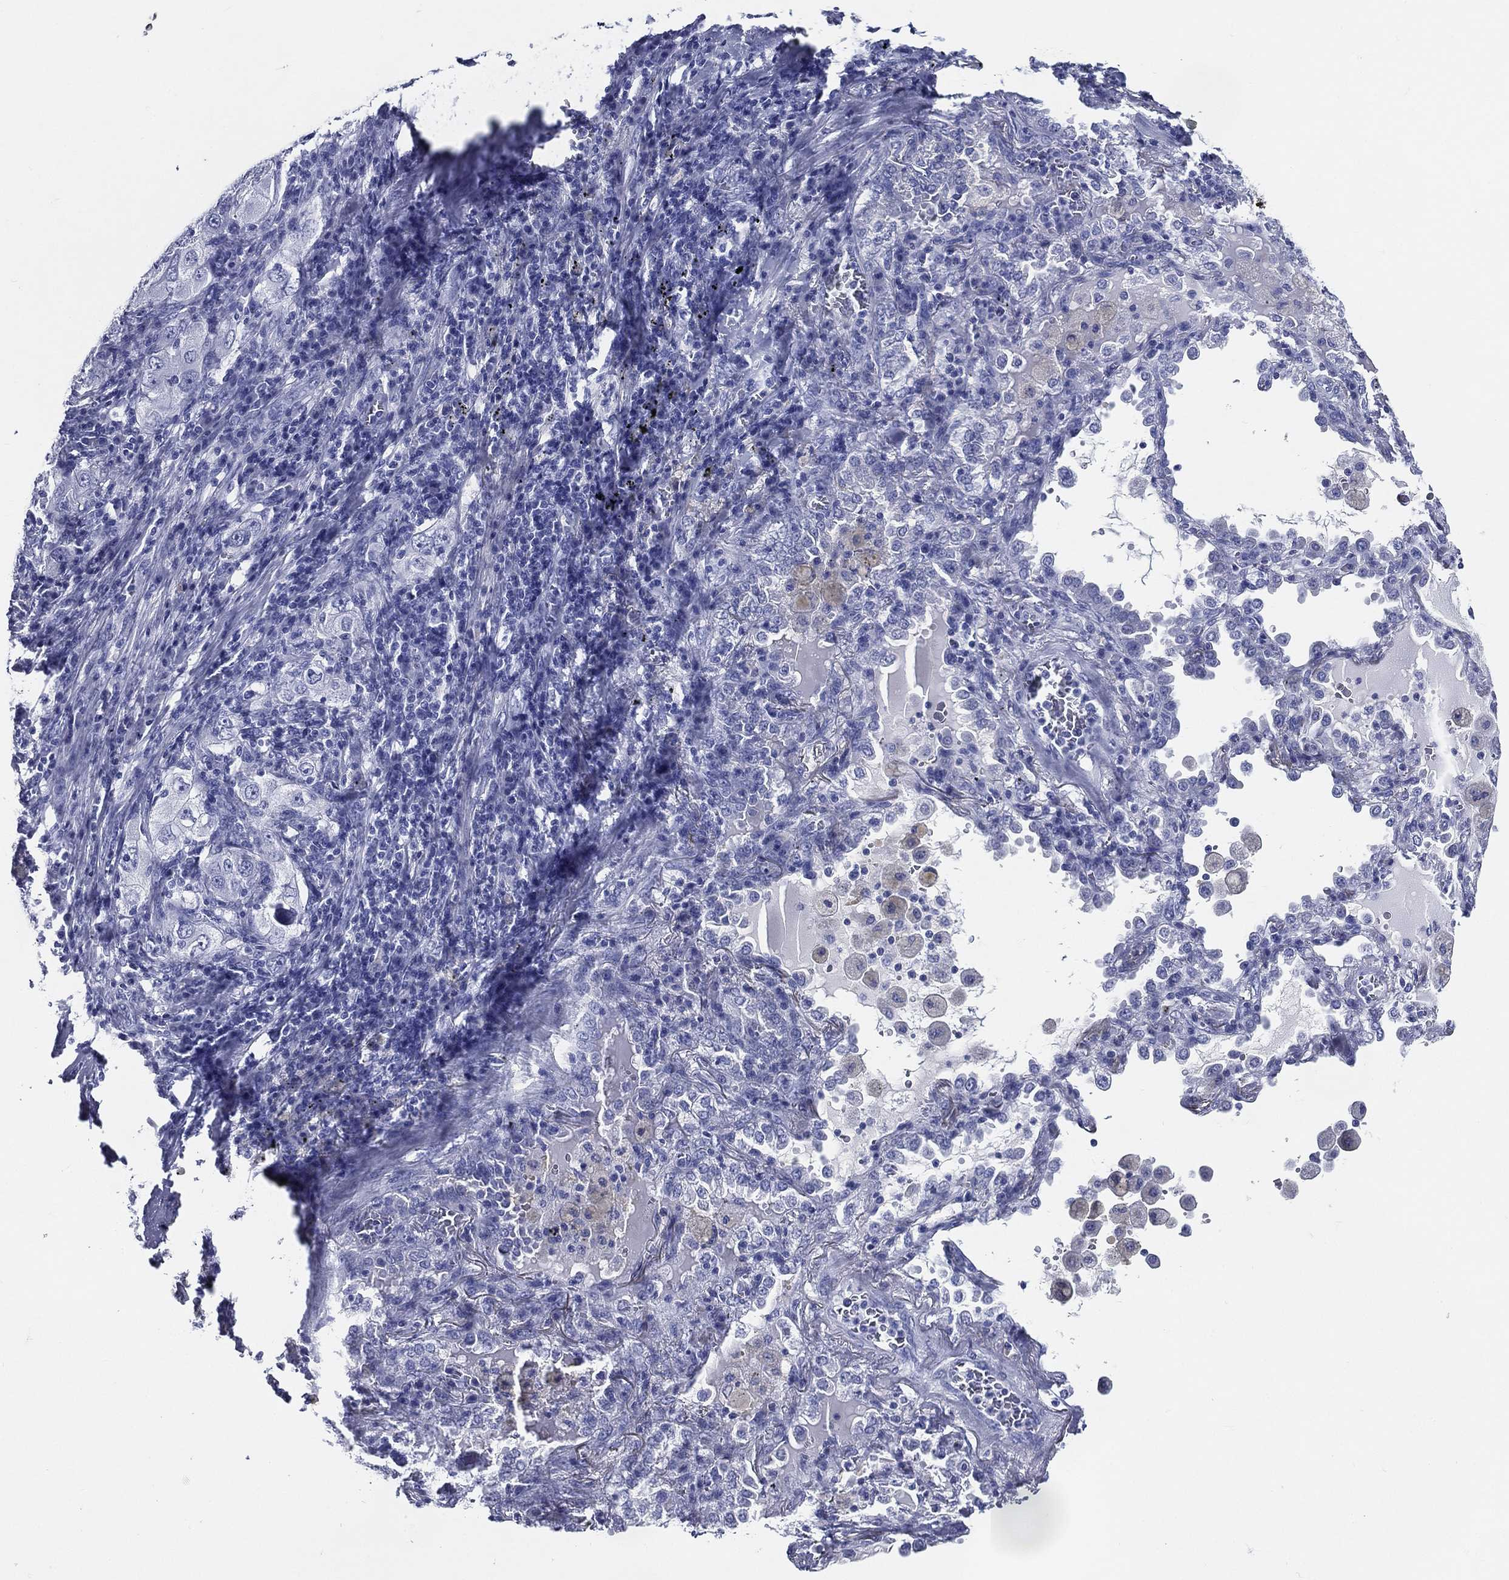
{"staining": {"intensity": "negative", "quantity": "none", "location": "none"}, "tissue": "lung cancer", "cell_type": "Tumor cells", "image_type": "cancer", "snomed": [{"axis": "morphology", "description": "Adenocarcinoma, NOS"}, {"axis": "topography", "description": "Lung"}], "caption": "The immunohistochemistry (IHC) micrograph has no significant positivity in tumor cells of adenocarcinoma (lung) tissue. (Brightfield microscopy of DAB immunohistochemistry (IHC) at high magnification).", "gene": "ACE2", "patient": {"sex": "female", "age": 61}}